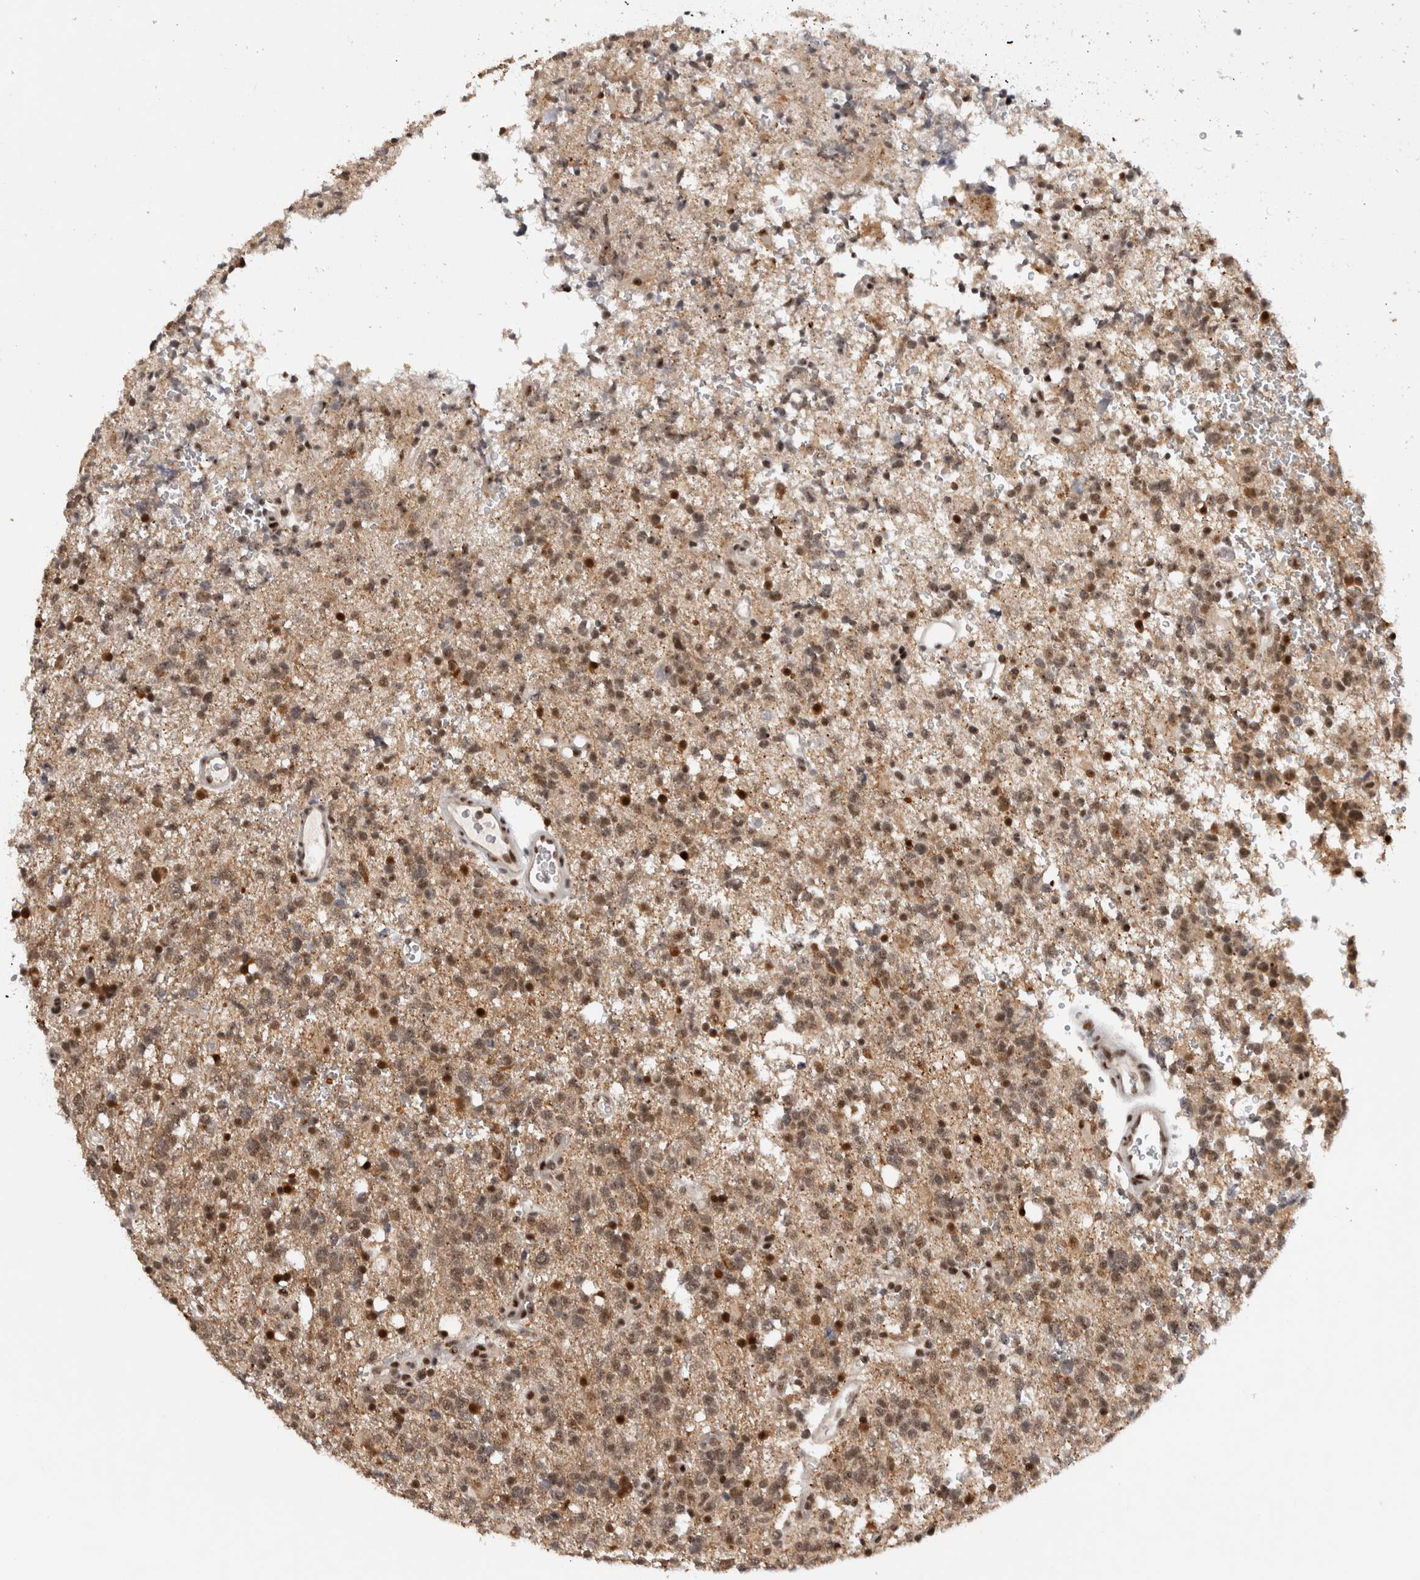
{"staining": {"intensity": "moderate", "quantity": "25%-75%", "location": "cytoplasmic/membranous,nuclear"}, "tissue": "glioma", "cell_type": "Tumor cells", "image_type": "cancer", "snomed": [{"axis": "morphology", "description": "Glioma, malignant, High grade"}, {"axis": "topography", "description": "Brain"}], "caption": "Tumor cells exhibit medium levels of moderate cytoplasmic/membranous and nuclear expression in about 25%-75% of cells in glioma. Nuclei are stained in blue.", "gene": "HESX1", "patient": {"sex": "female", "age": 62}}